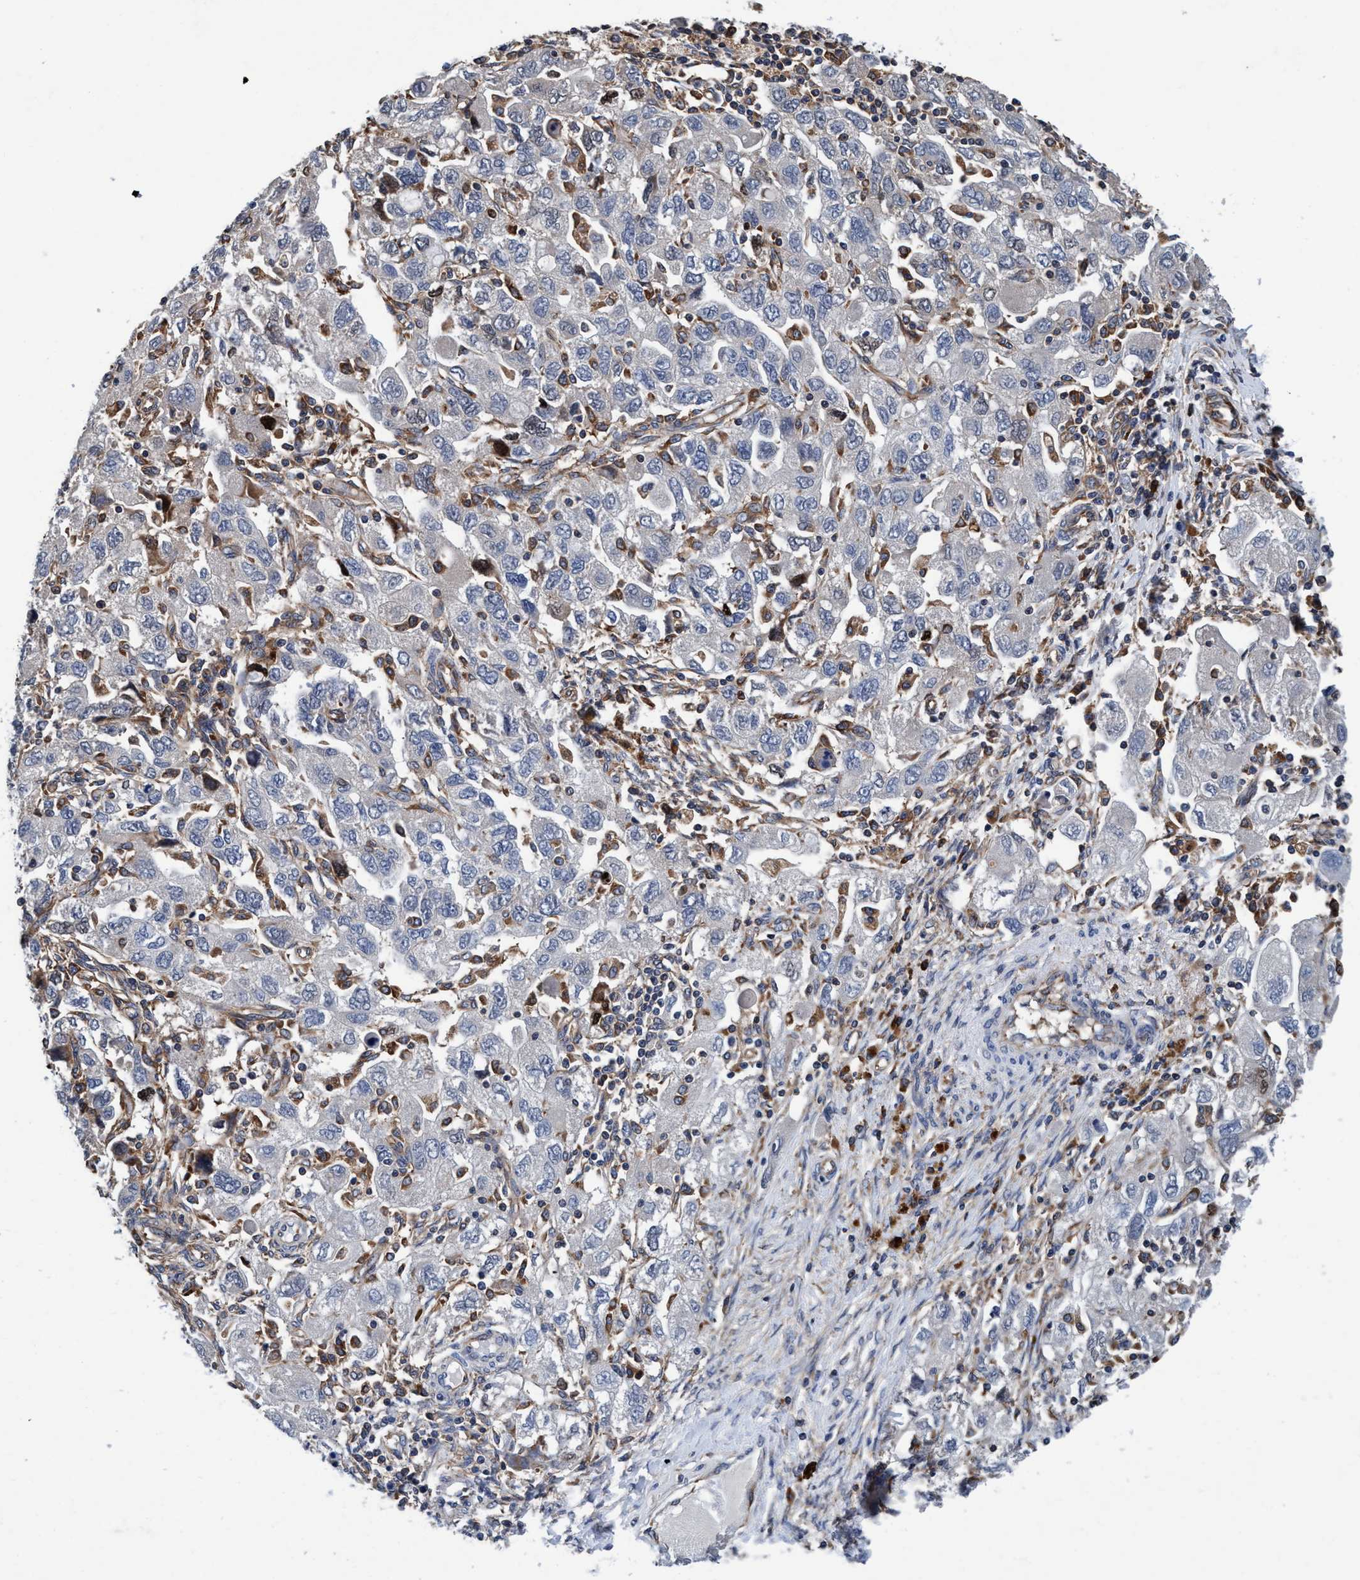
{"staining": {"intensity": "negative", "quantity": "none", "location": "none"}, "tissue": "ovarian cancer", "cell_type": "Tumor cells", "image_type": "cancer", "snomed": [{"axis": "morphology", "description": "Carcinoma, NOS"}, {"axis": "morphology", "description": "Cystadenocarcinoma, serous, NOS"}, {"axis": "topography", "description": "Ovary"}], "caption": "Tumor cells are negative for brown protein staining in ovarian serous cystadenocarcinoma. (Brightfield microscopy of DAB (3,3'-diaminobenzidine) immunohistochemistry (IHC) at high magnification).", "gene": "ENDOG", "patient": {"sex": "female", "age": 69}}